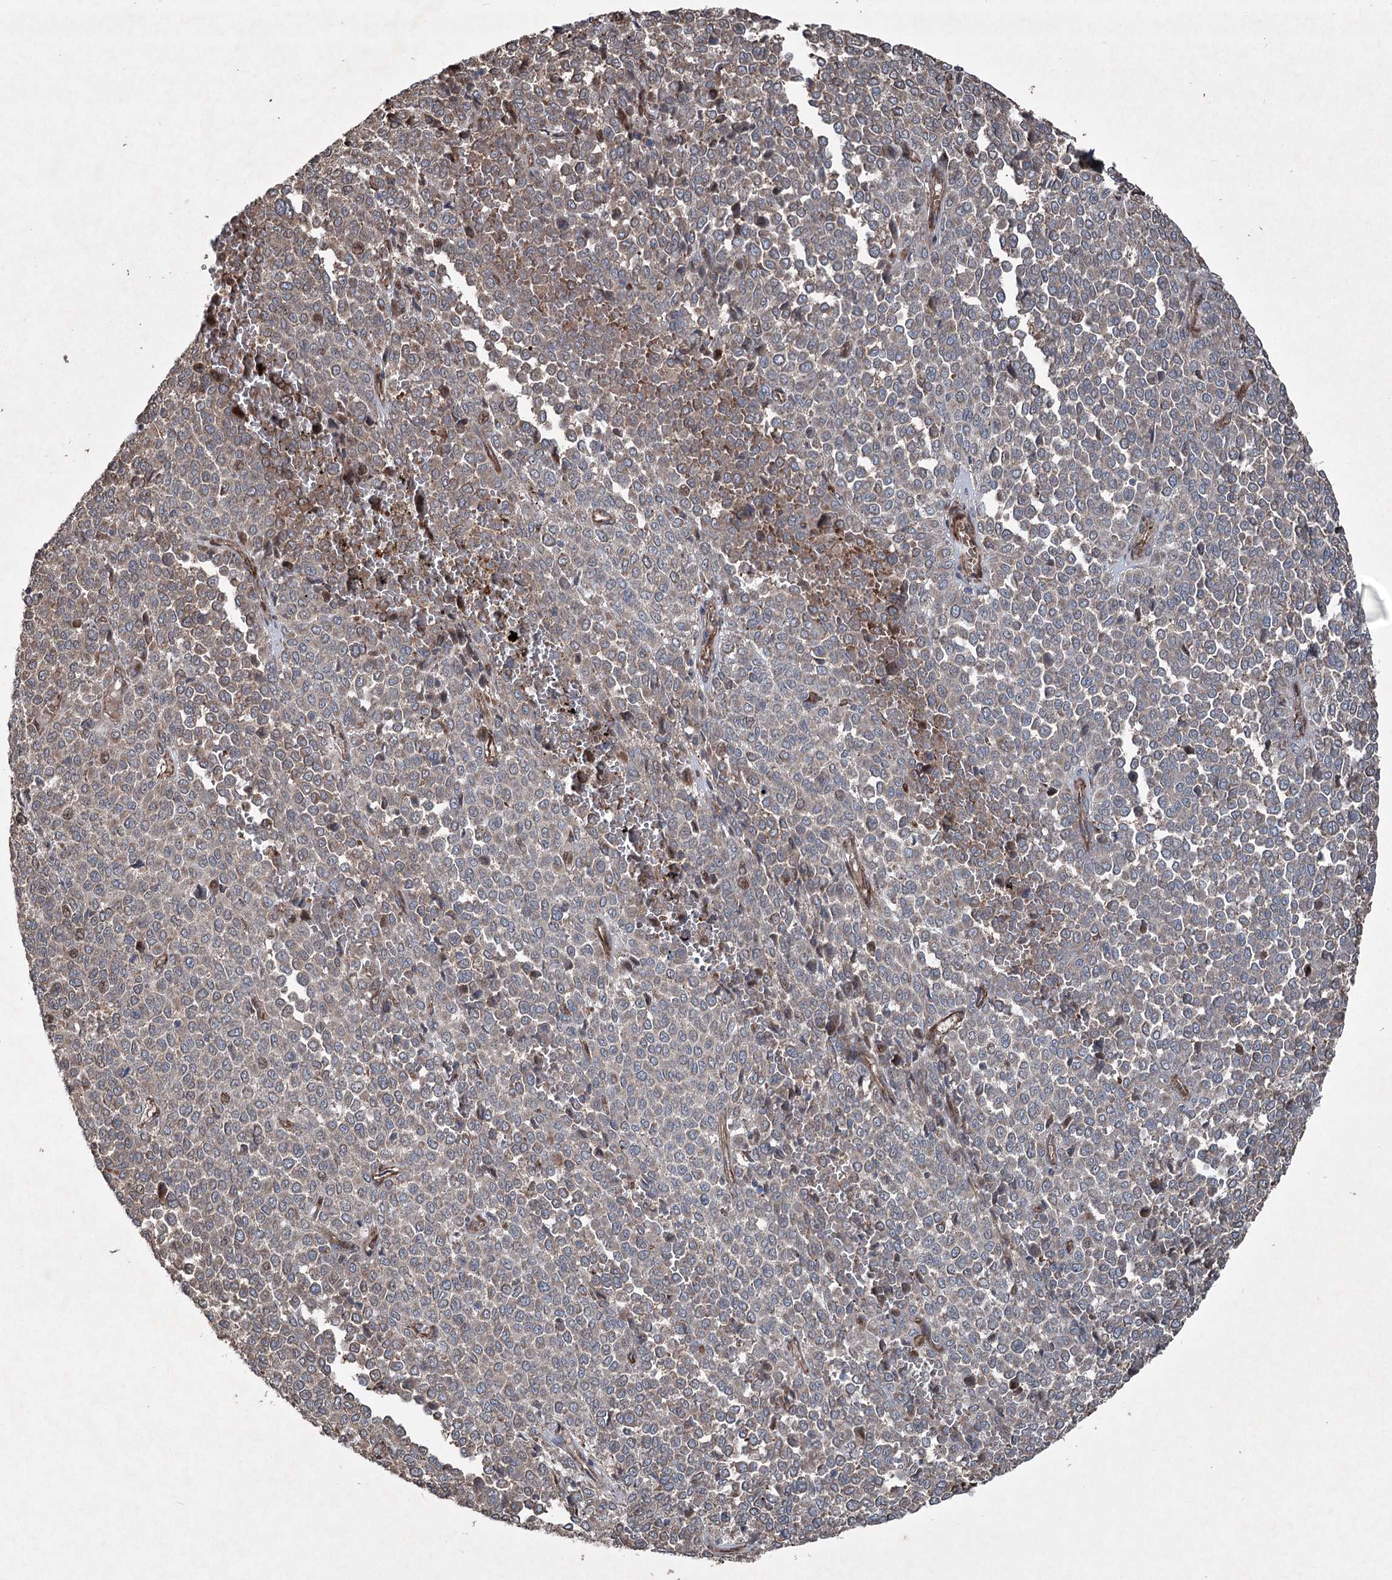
{"staining": {"intensity": "weak", "quantity": "<25%", "location": "cytoplasmic/membranous,nuclear"}, "tissue": "melanoma", "cell_type": "Tumor cells", "image_type": "cancer", "snomed": [{"axis": "morphology", "description": "Malignant melanoma, Metastatic site"}, {"axis": "topography", "description": "Pancreas"}], "caption": "Histopathology image shows no significant protein staining in tumor cells of malignant melanoma (metastatic site).", "gene": "SERINC5", "patient": {"sex": "female", "age": 30}}